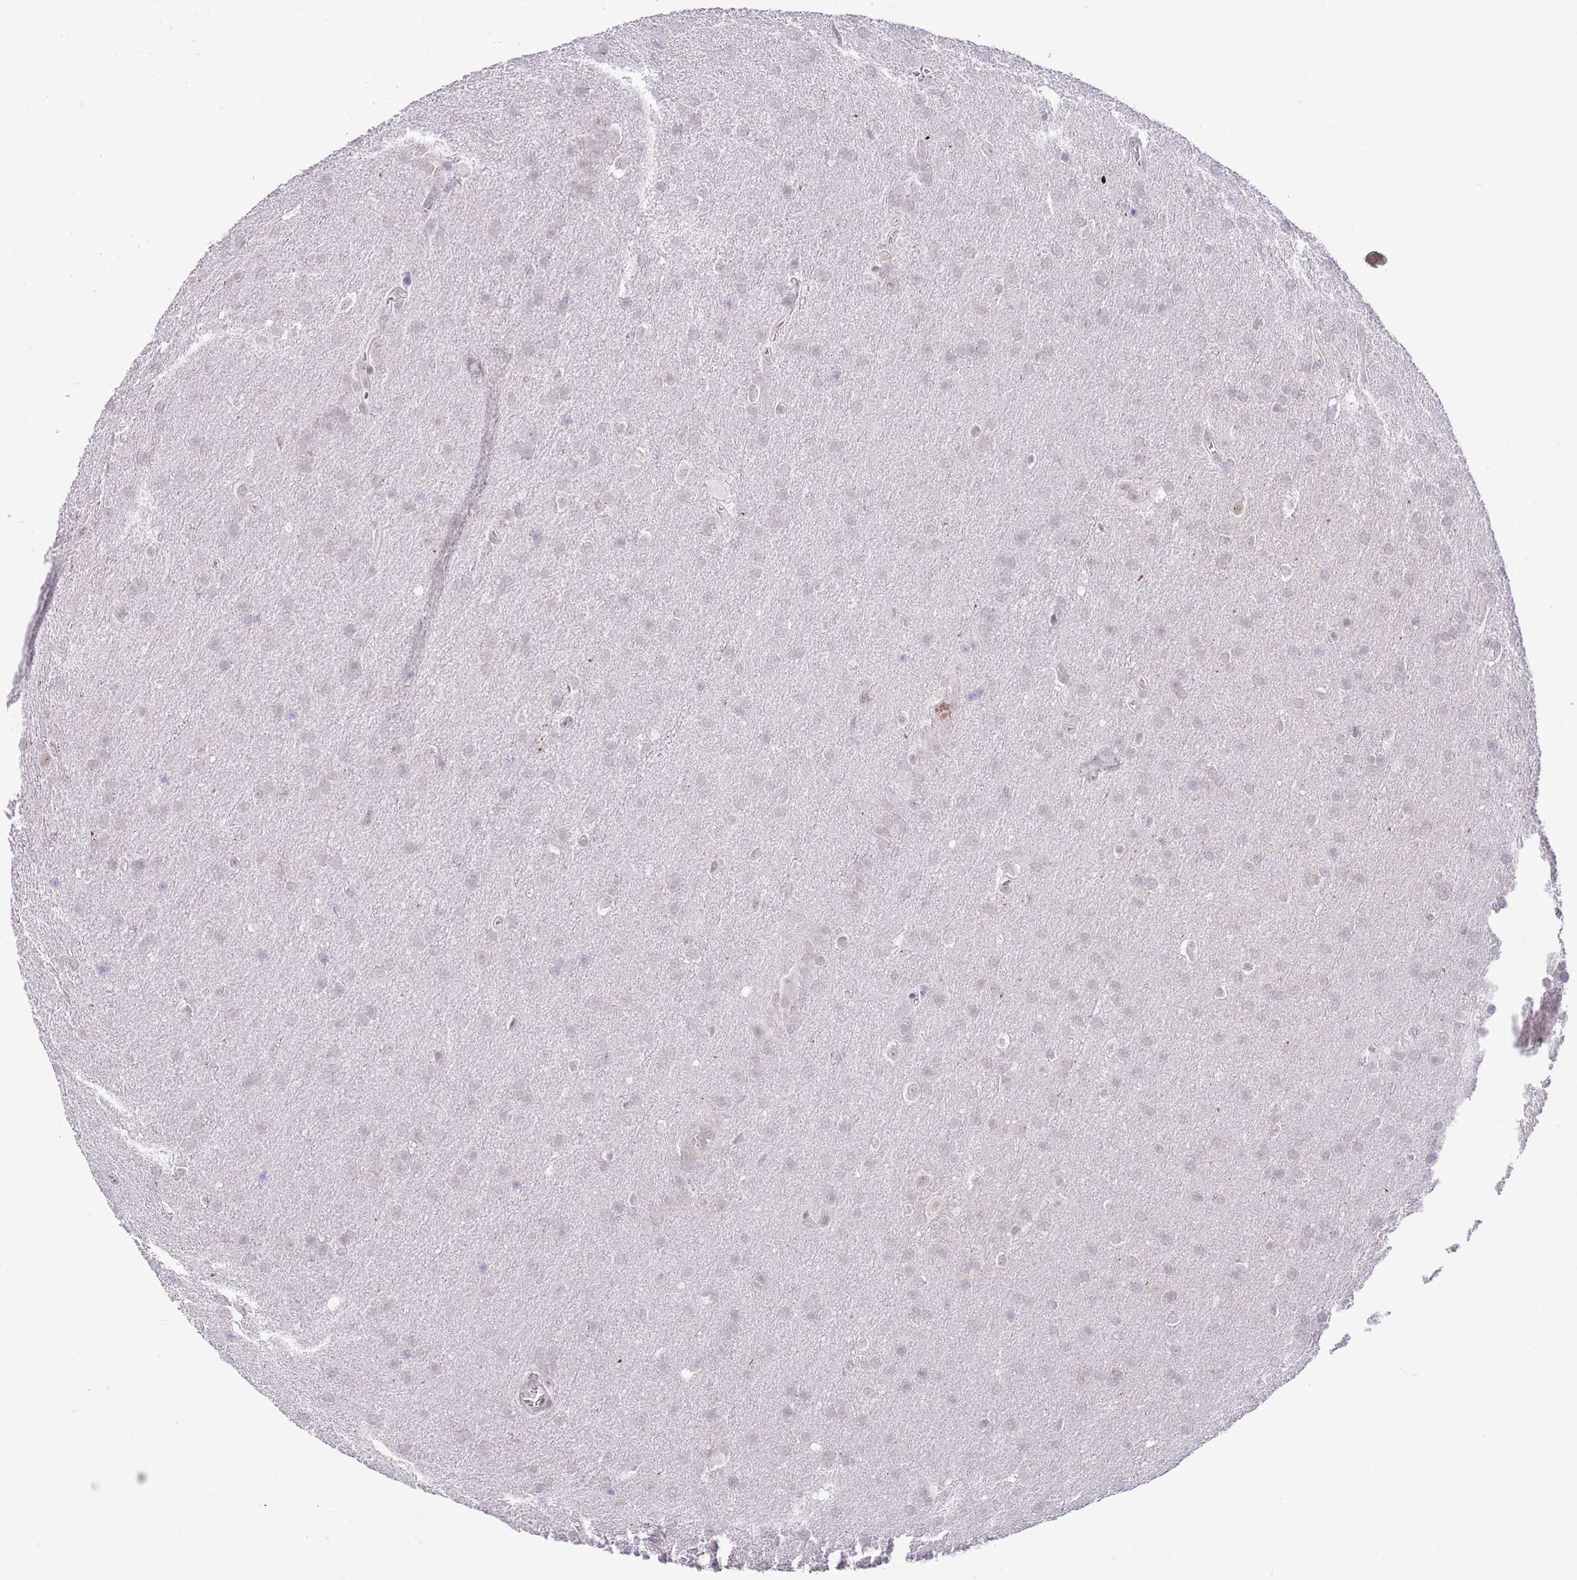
{"staining": {"intensity": "negative", "quantity": "none", "location": "none"}, "tissue": "glioma", "cell_type": "Tumor cells", "image_type": "cancer", "snomed": [{"axis": "morphology", "description": "Glioma, malignant, Low grade"}, {"axis": "topography", "description": "Brain"}], "caption": "IHC image of human malignant glioma (low-grade) stained for a protein (brown), which reveals no staining in tumor cells.", "gene": "MIDN", "patient": {"sex": "female", "age": 32}}